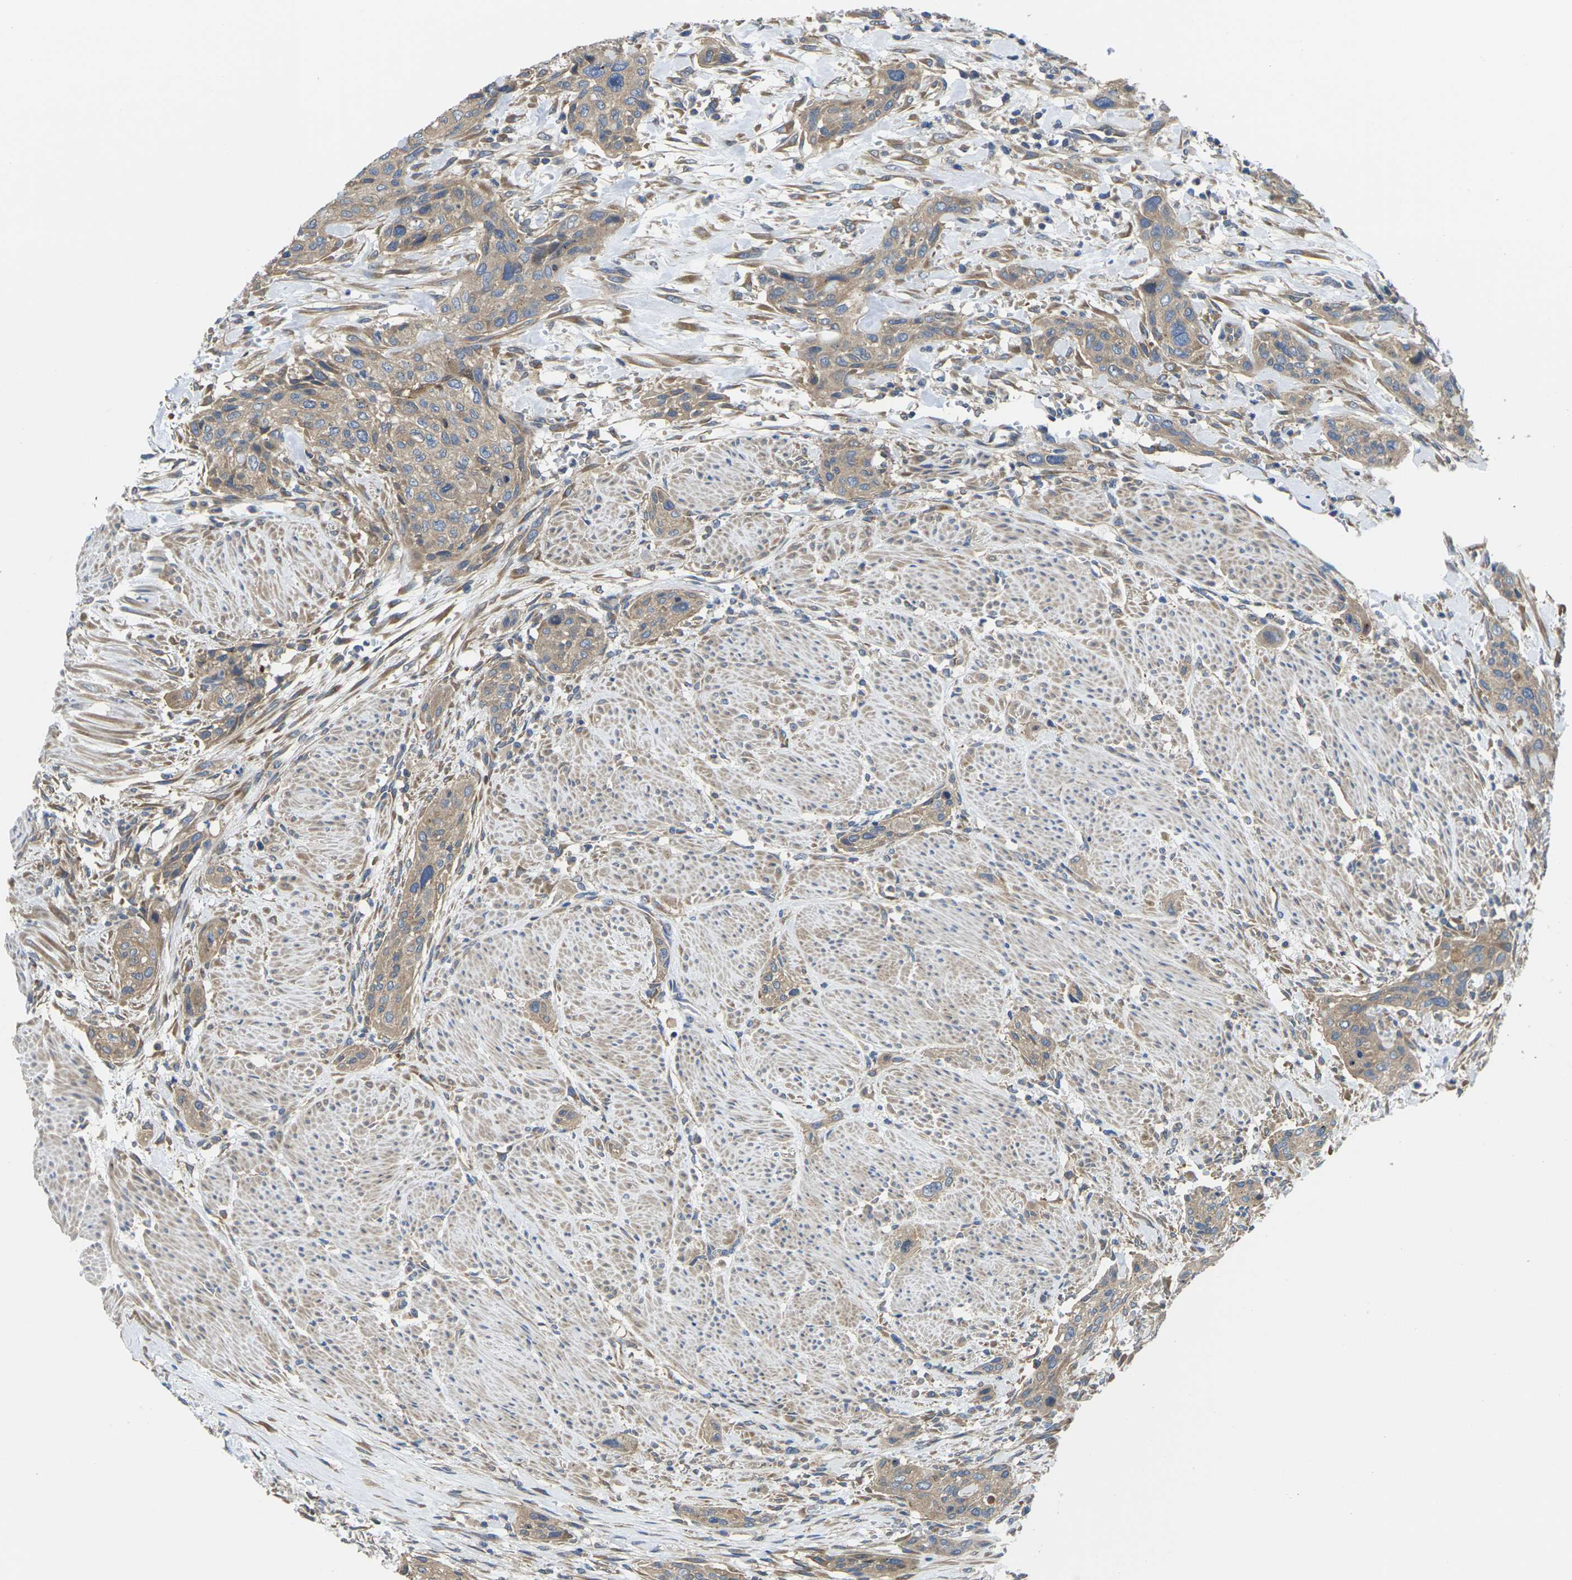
{"staining": {"intensity": "moderate", "quantity": "25%-75%", "location": "cytoplasmic/membranous"}, "tissue": "urothelial cancer", "cell_type": "Tumor cells", "image_type": "cancer", "snomed": [{"axis": "morphology", "description": "Urothelial carcinoma, High grade"}, {"axis": "topography", "description": "Urinary bladder"}], "caption": "This photomicrograph shows immunohistochemistry staining of urothelial carcinoma (high-grade), with medium moderate cytoplasmic/membranous expression in about 25%-75% of tumor cells.", "gene": "TMCC2", "patient": {"sex": "male", "age": 35}}